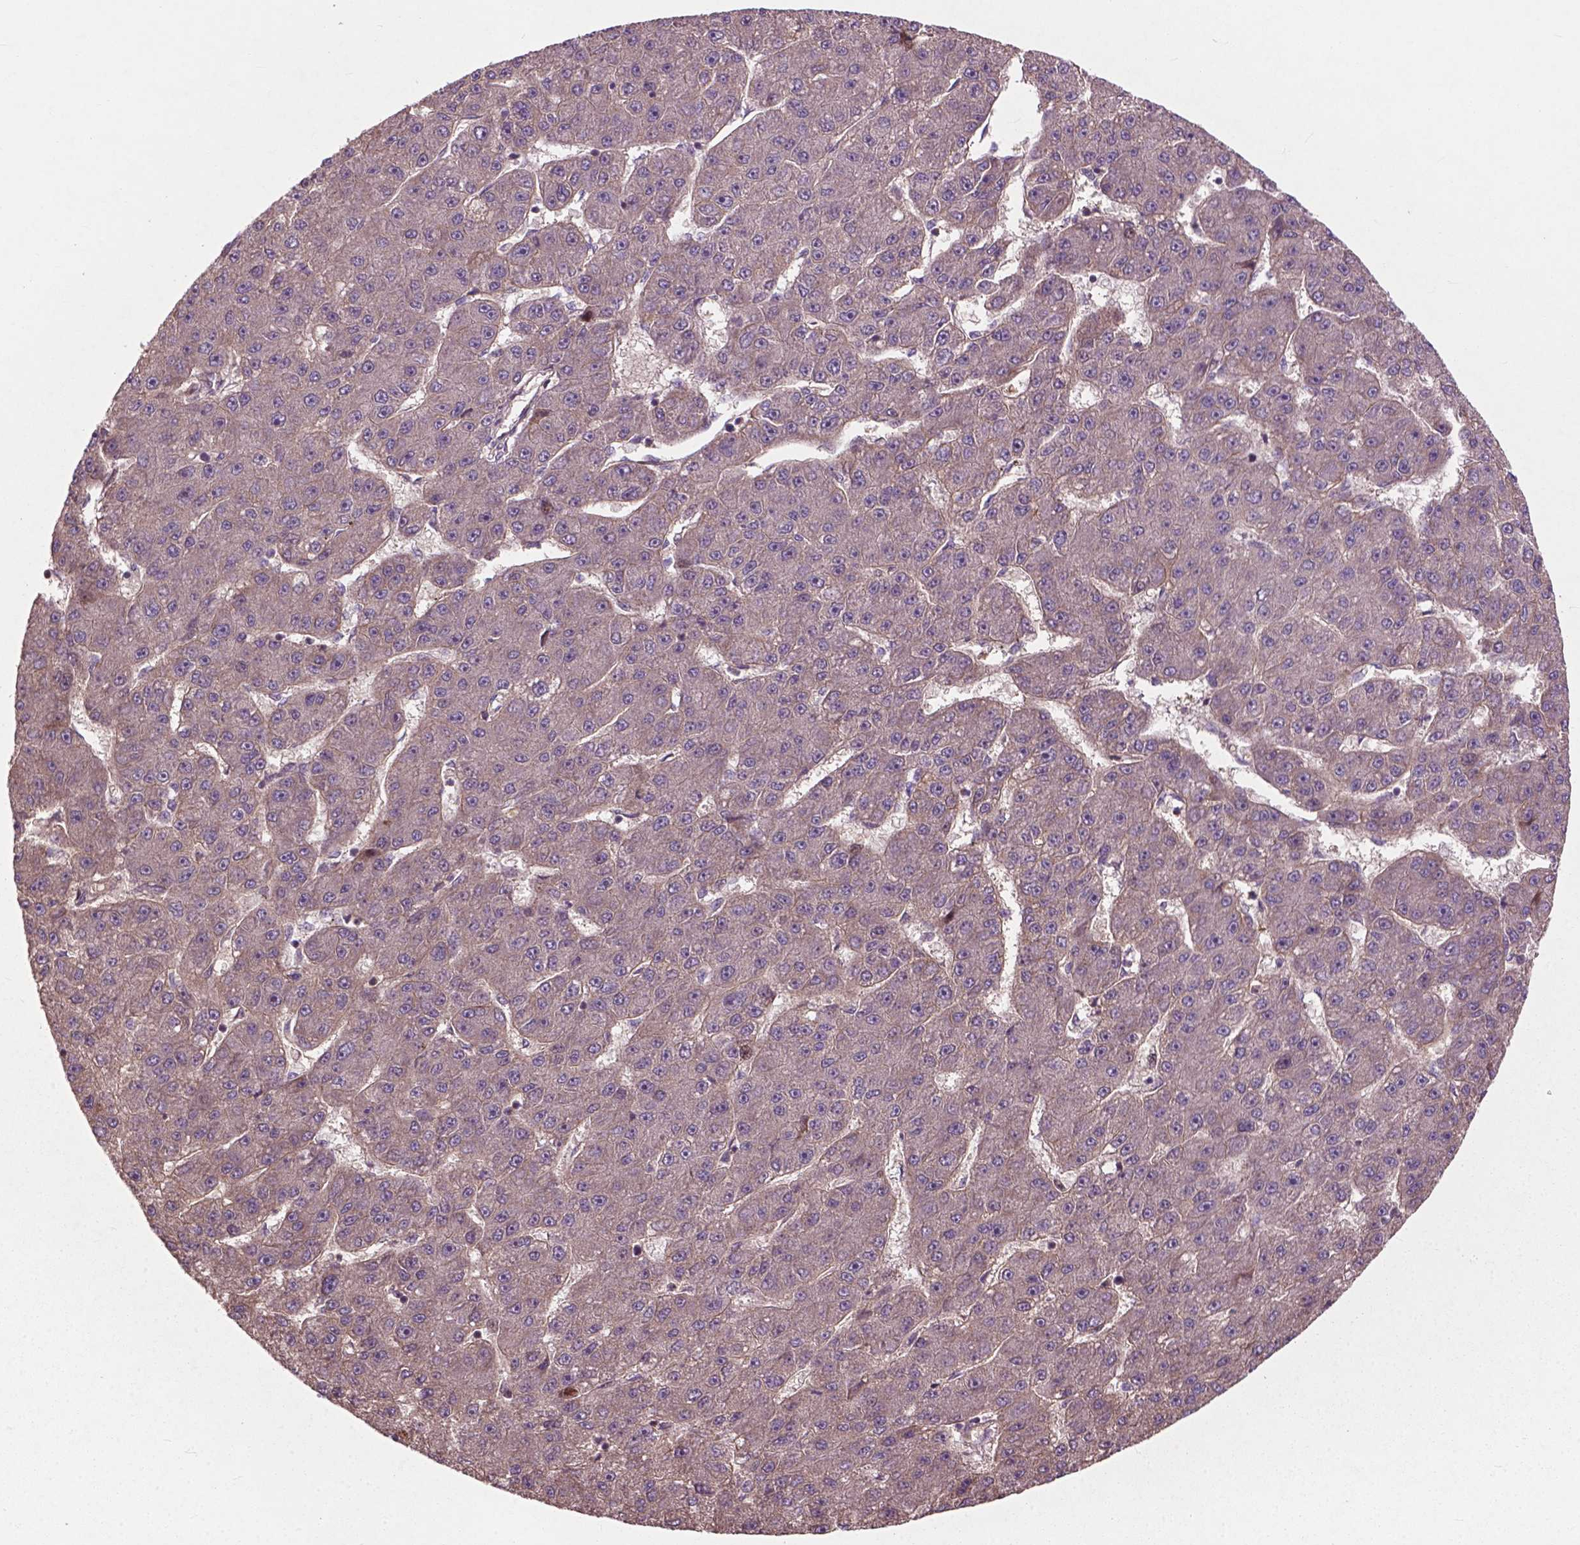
{"staining": {"intensity": "moderate", "quantity": "<25%", "location": "cytoplasmic/membranous"}, "tissue": "liver cancer", "cell_type": "Tumor cells", "image_type": "cancer", "snomed": [{"axis": "morphology", "description": "Carcinoma, Hepatocellular, NOS"}, {"axis": "topography", "description": "Liver"}], "caption": "Immunohistochemistry (IHC) image of neoplastic tissue: liver cancer (hepatocellular carcinoma) stained using immunohistochemistry reveals low levels of moderate protein expression localized specifically in the cytoplasmic/membranous of tumor cells, appearing as a cytoplasmic/membranous brown color.", "gene": "B3GALNT2", "patient": {"sex": "male", "age": 67}}